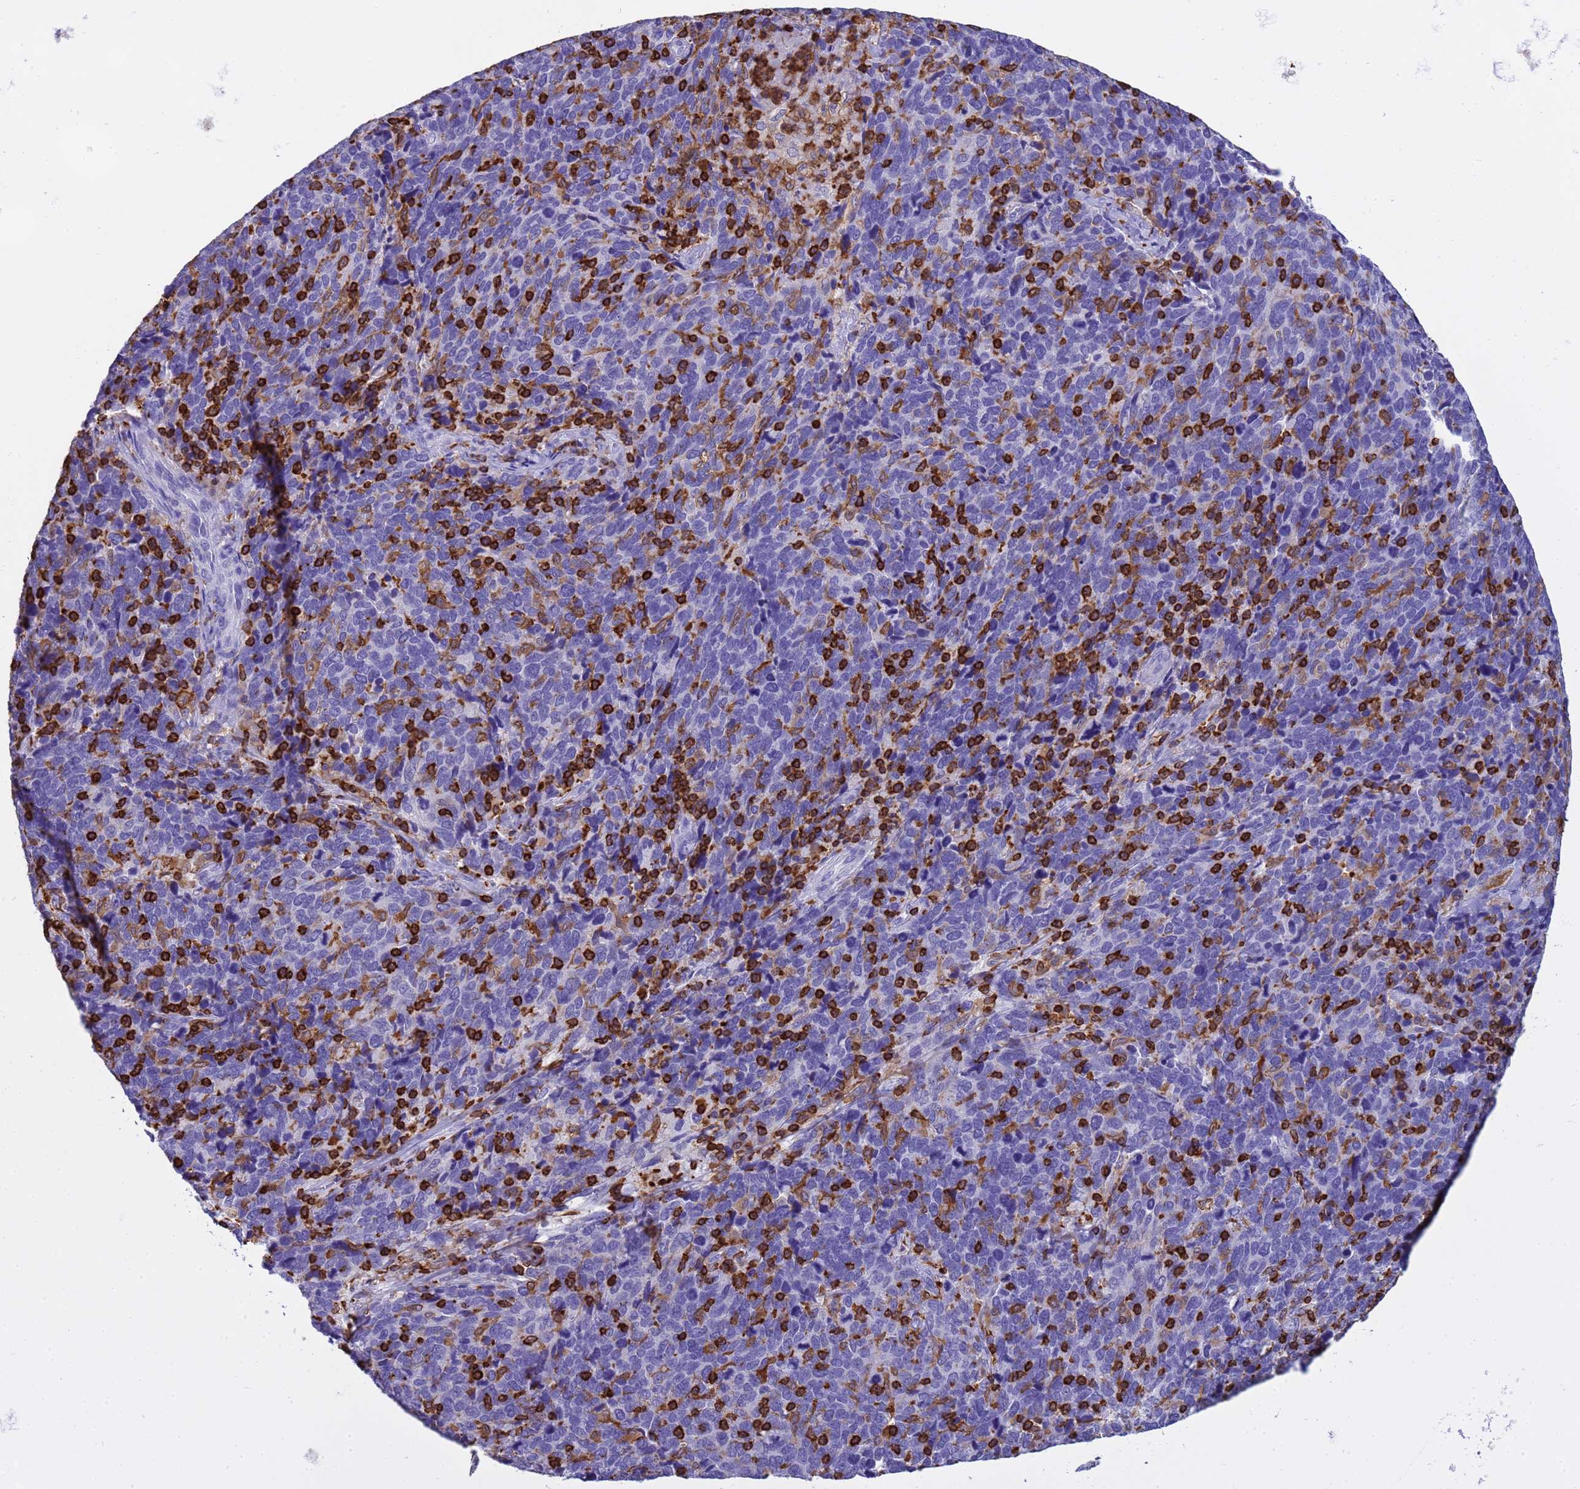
{"staining": {"intensity": "negative", "quantity": "none", "location": "none"}, "tissue": "cervical cancer", "cell_type": "Tumor cells", "image_type": "cancer", "snomed": [{"axis": "morphology", "description": "Squamous cell carcinoma, NOS"}, {"axis": "topography", "description": "Cervix"}], "caption": "Immunohistochemical staining of human cervical cancer (squamous cell carcinoma) demonstrates no significant staining in tumor cells. (DAB (3,3'-diaminobenzidine) IHC, high magnification).", "gene": "IRF5", "patient": {"sex": "female", "age": 41}}